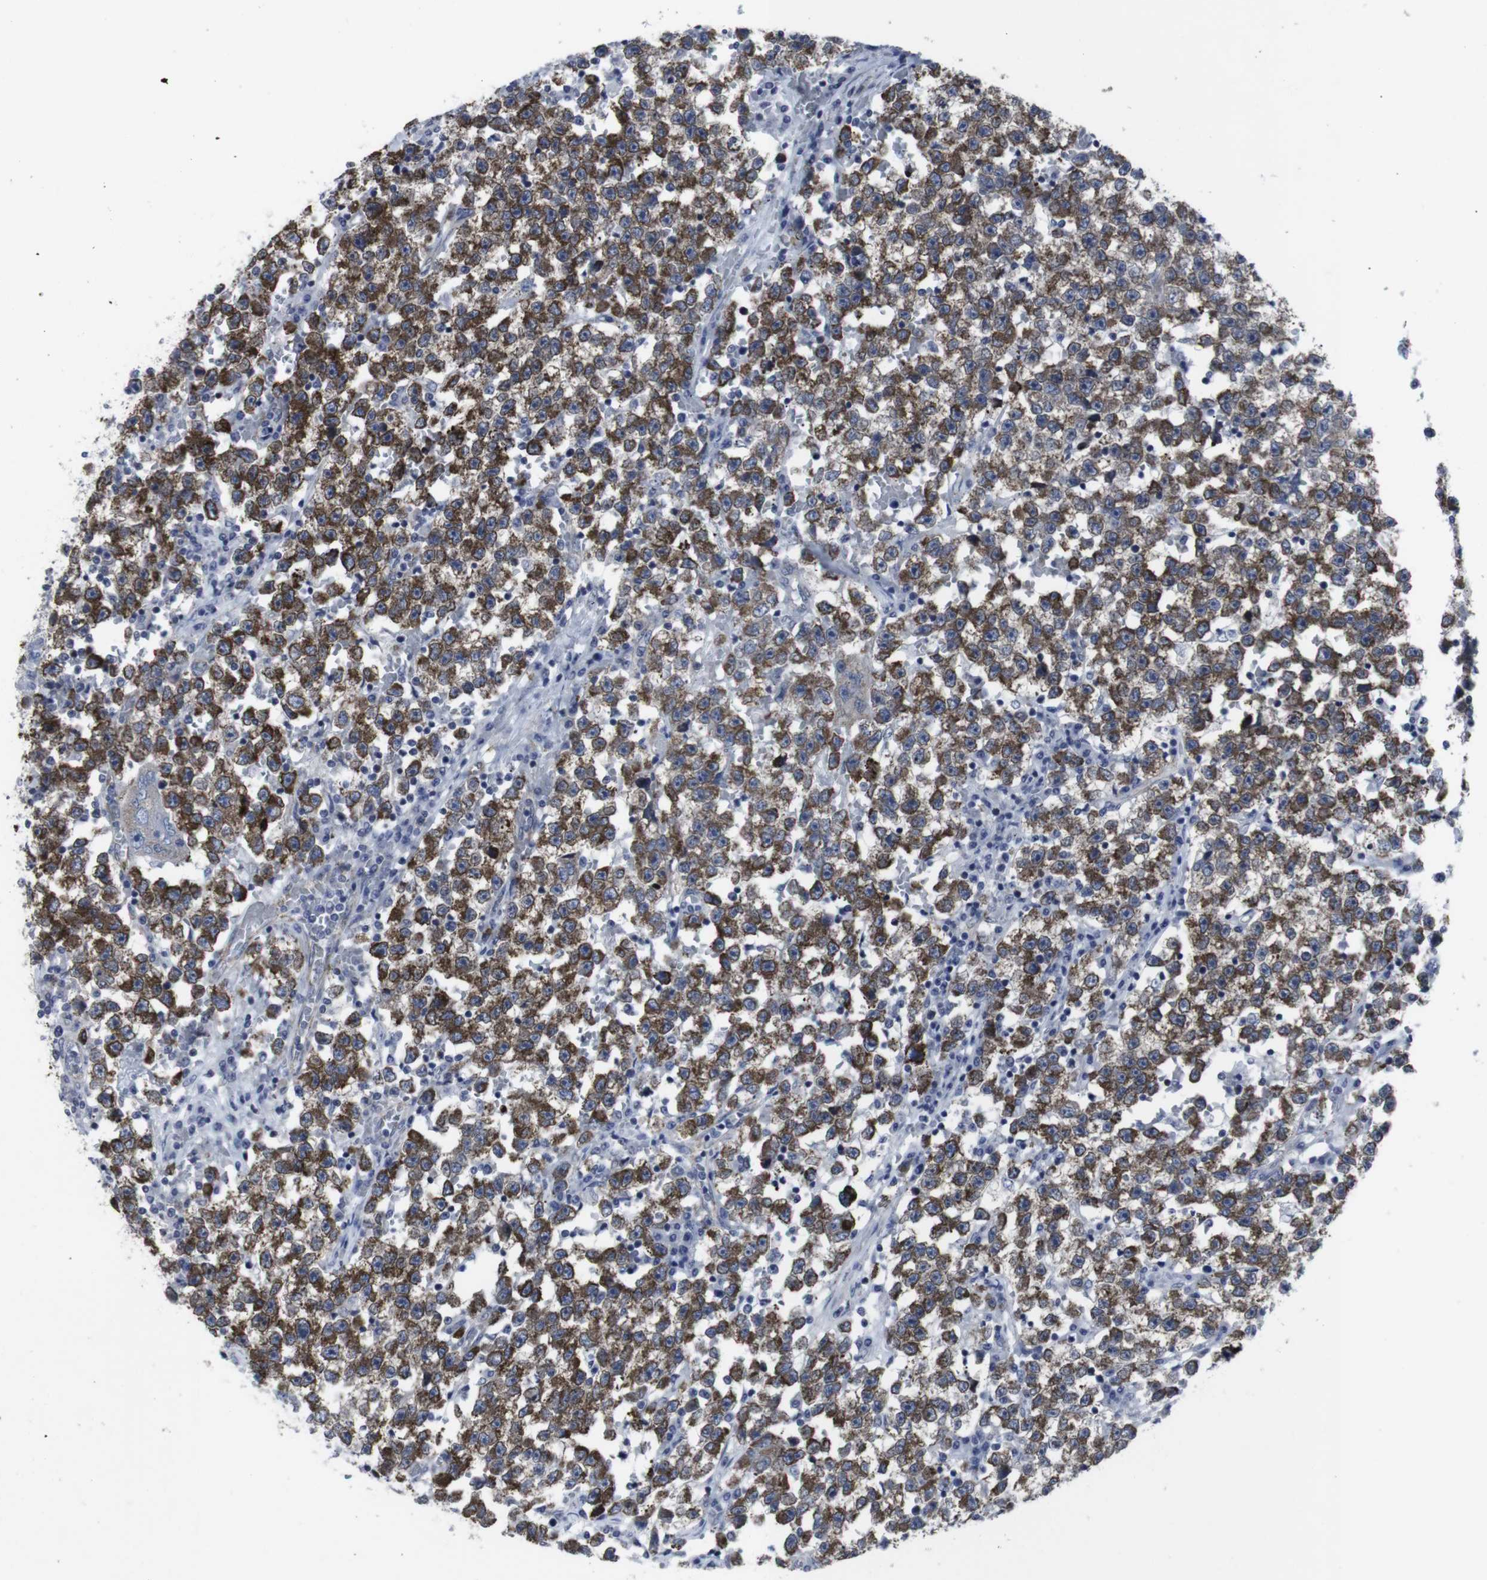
{"staining": {"intensity": "strong", "quantity": ">75%", "location": "cytoplasmic/membranous"}, "tissue": "testis cancer", "cell_type": "Tumor cells", "image_type": "cancer", "snomed": [{"axis": "morphology", "description": "Seminoma, NOS"}, {"axis": "topography", "description": "Testis"}], "caption": "Tumor cells demonstrate high levels of strong cytoplasmic/membranous expression in about >75% of cells in testis seminoma.", "gene": "GEMIN2", "patient": {"sex": "male", "age": 22}}